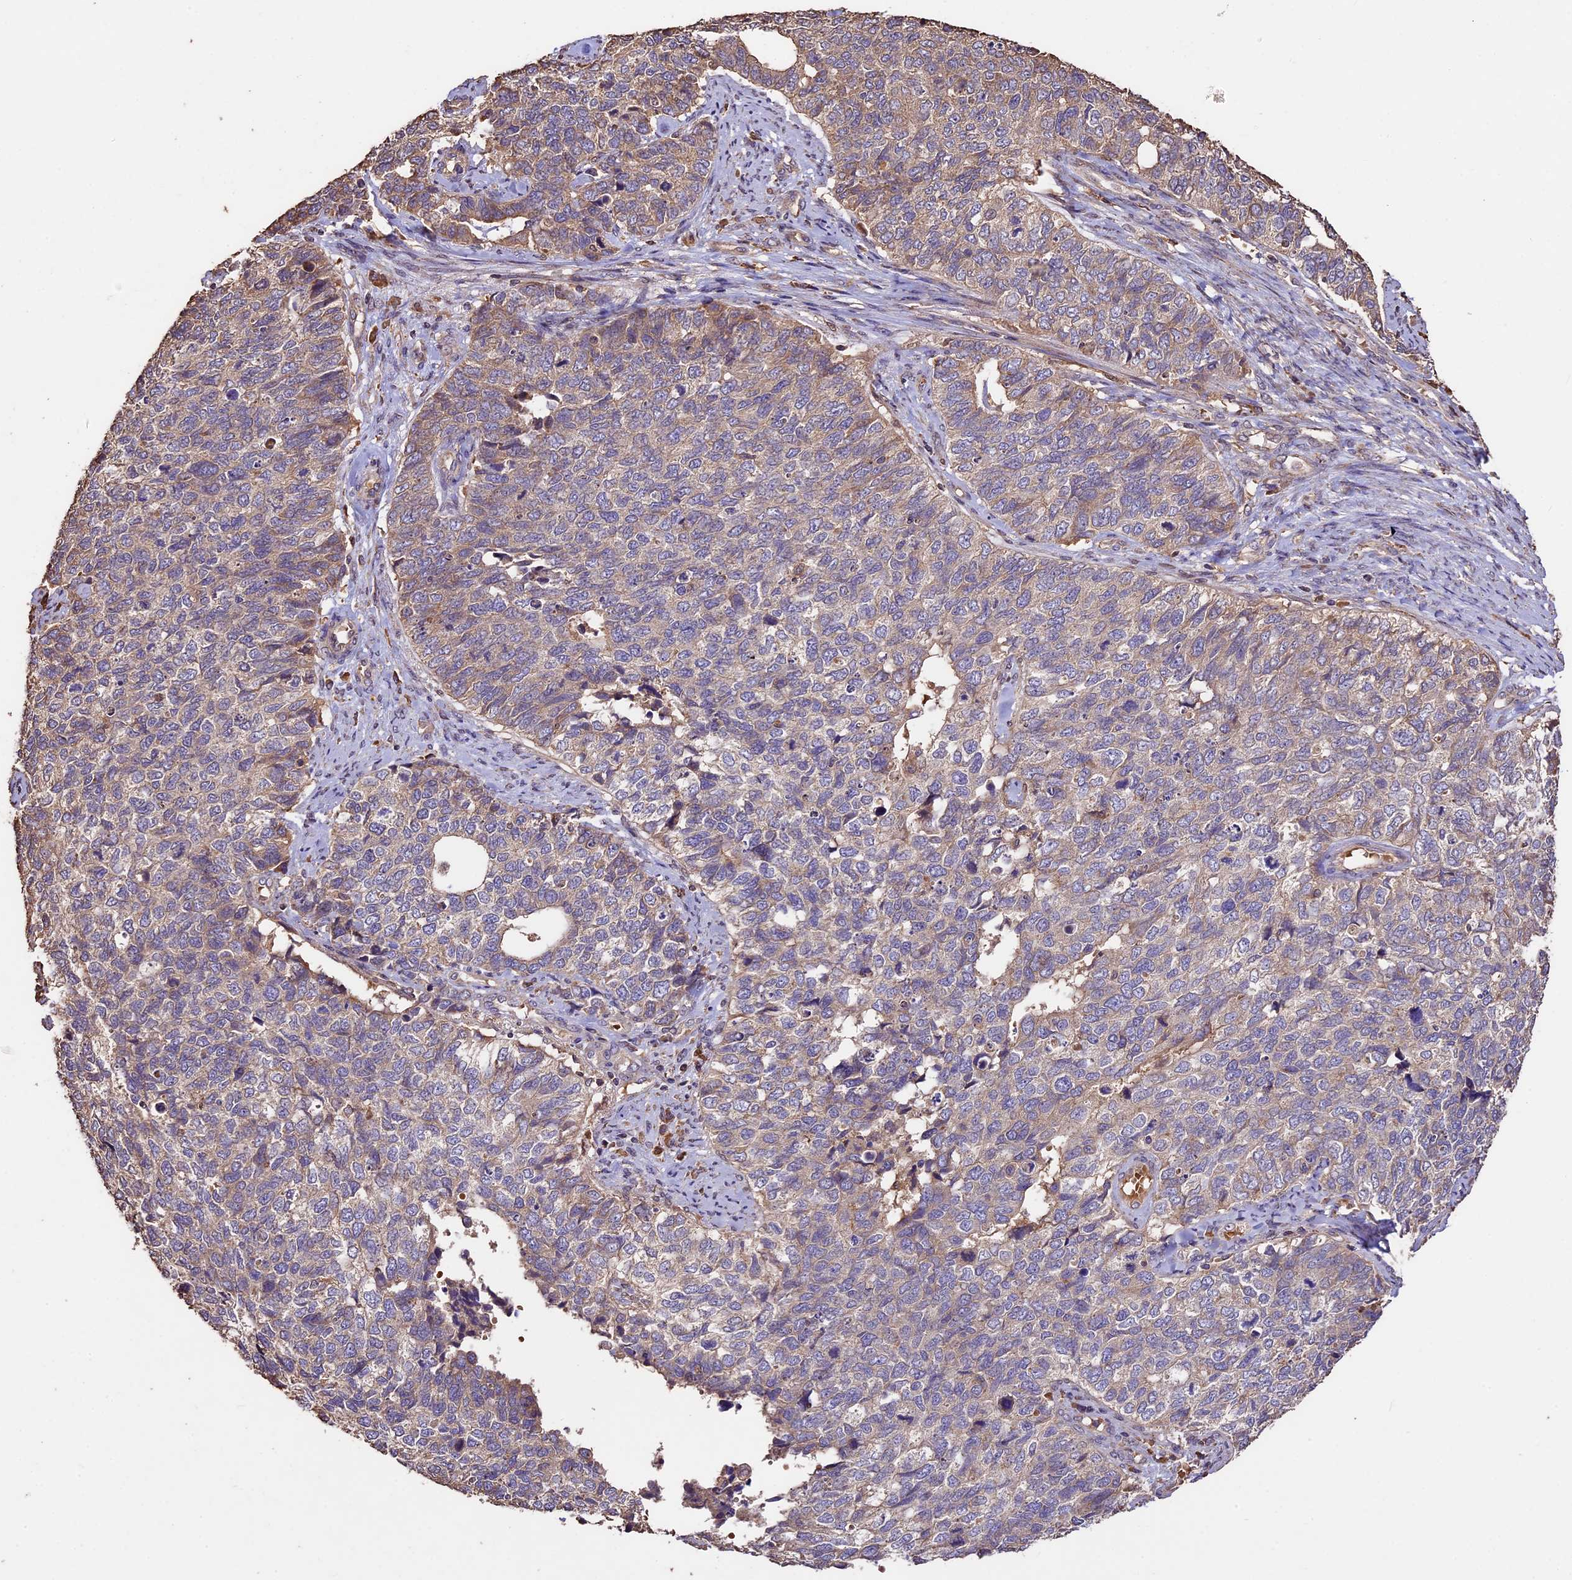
{"staining": {"intensity": "weak", "quantity": ">75%", "location": "cytoplasmic/membranous"}, "tissue": "cervical cancer", "cell_type": "Tumor cells", "image_type": "cancer", "snomed": [{"axis": "morphology", "description": "Squamous cell carcinoma, NOS"}, {"axis": "topography", "description": "Cervix"}], "caption": "Cervical squamous cell carcinoma was stained to show a protein in brown. There is low levels of weak cytoplasmic/membranous staining in about >75% of tumor cells. The staining was performed using DAB (3,3'-diaminobenzidine) to visualize the protein expression in brown, while the nuclei were stained in blue with hematoxylin (Magnification: 20x).", "gene": "CRLF1", "patient": {"sex": "female", "age": 63}}